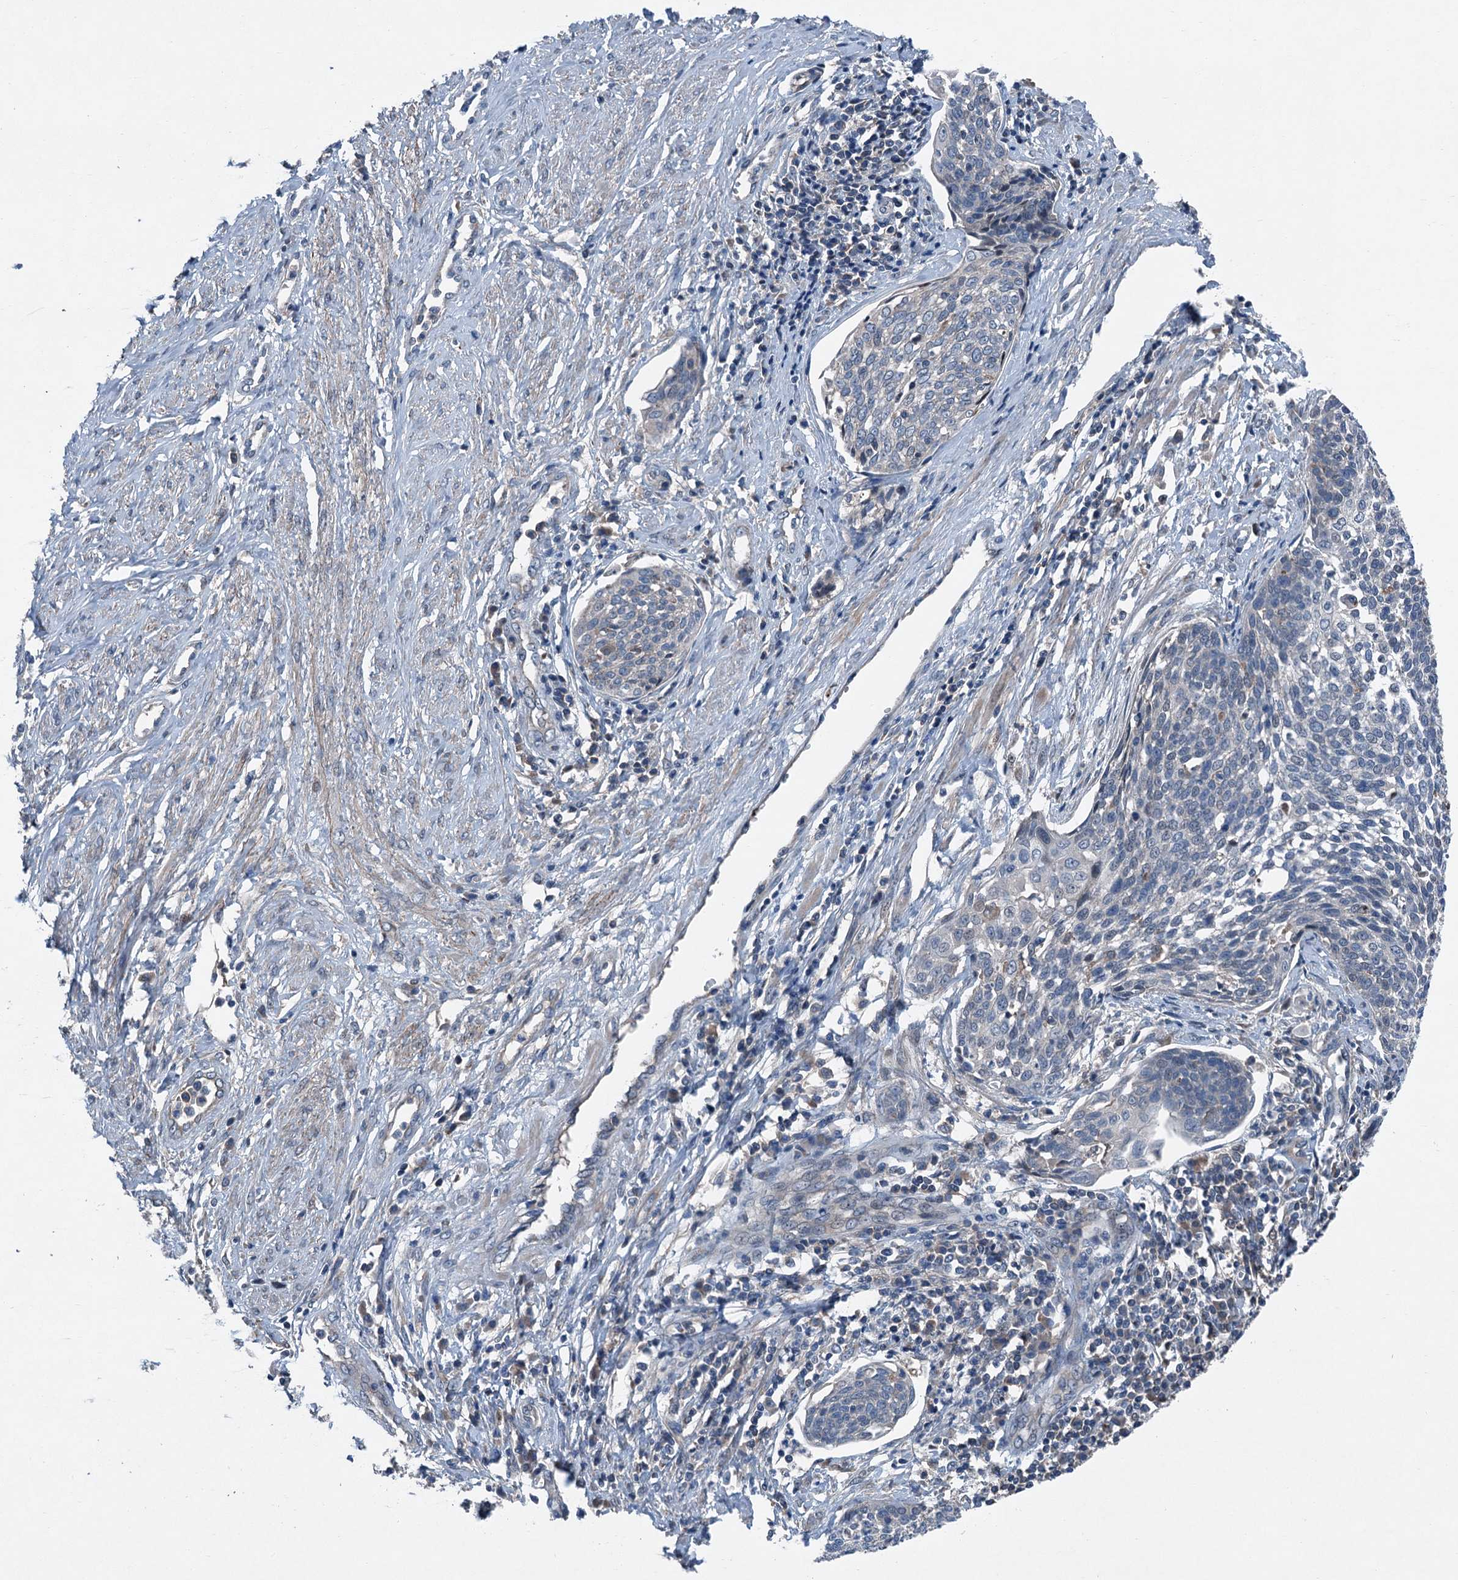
{"staining": {"intensity": "negative", "quantity": "none", "location": "none"}, "tissue": "cervical cancer", "cell_type": "Tumor cells", "image_type": "cancer", "snomed": [{"axis": "morphology", "description": "Squamous cell carcinoma, NOS"}, {"axis": "topography", "description": "Cervix"}], "caption": "Immunohistochemistry (IHC) of cervical cancer (squamous cell carcinoma) displays no expression in tumor cells.", "gene": "SLC2A10", "patient": {"sex": "female", "age": 34}}